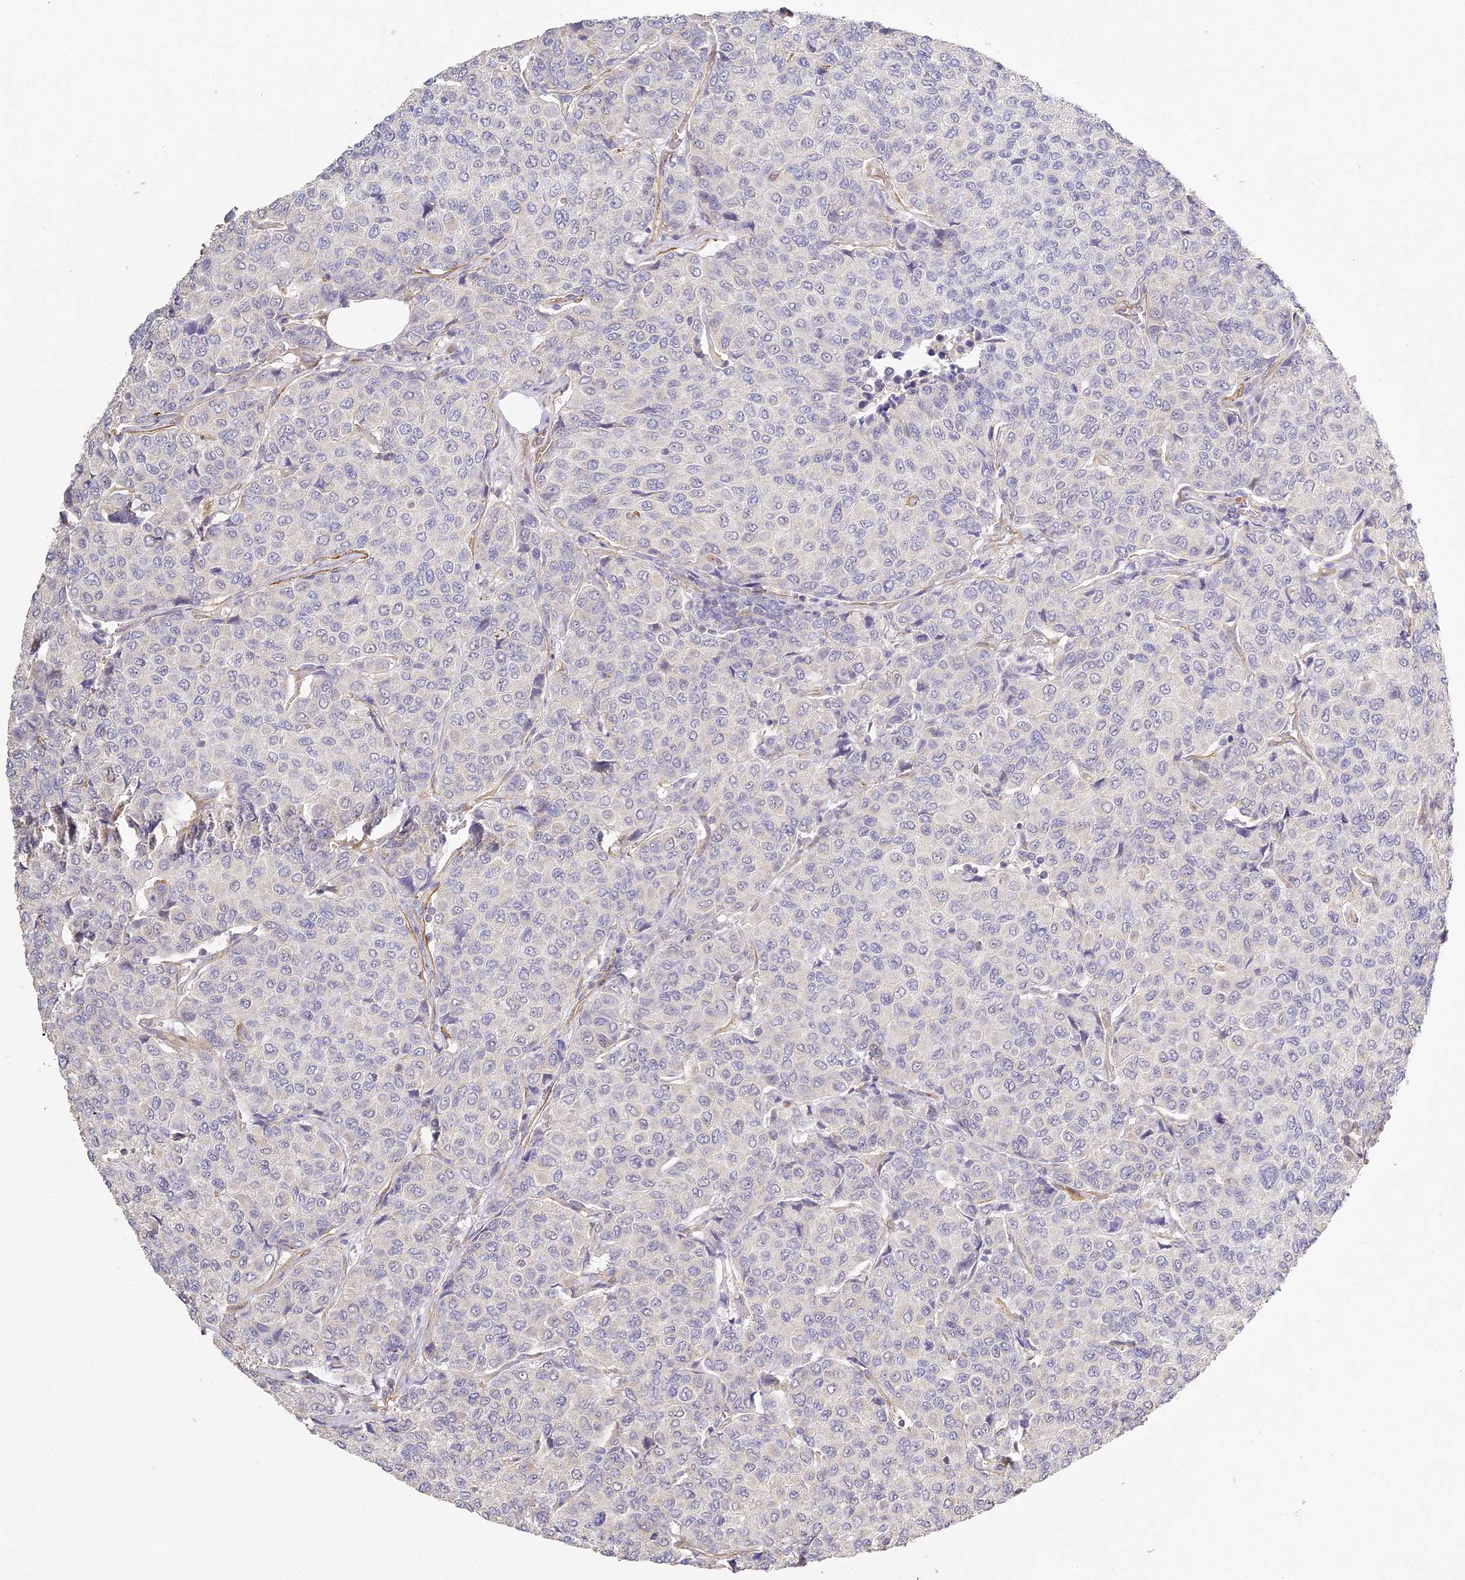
{"staining": {"intensity": "negative", "quantity": "none", "location": "none"}, "tissue": "breast cancer", "cell_type": "Tumor cells", "image_type": "cancer", "snomed": [{"axis": "morphology", "description": "Duct carcinoma"}, {"axis": "topography", "description": "Breast"}], "caption": "This is a photomicrograph of immunohistochemistry staining of breast invasive ductal carcinoma, which shows no staining in tumor cells. (DAB (3,3'-diaminobenzidine) IHC visualized using brightfield microscopy, high magnification).", "gene": "MED28", "patient": {"sex": "female", "age": 55}}